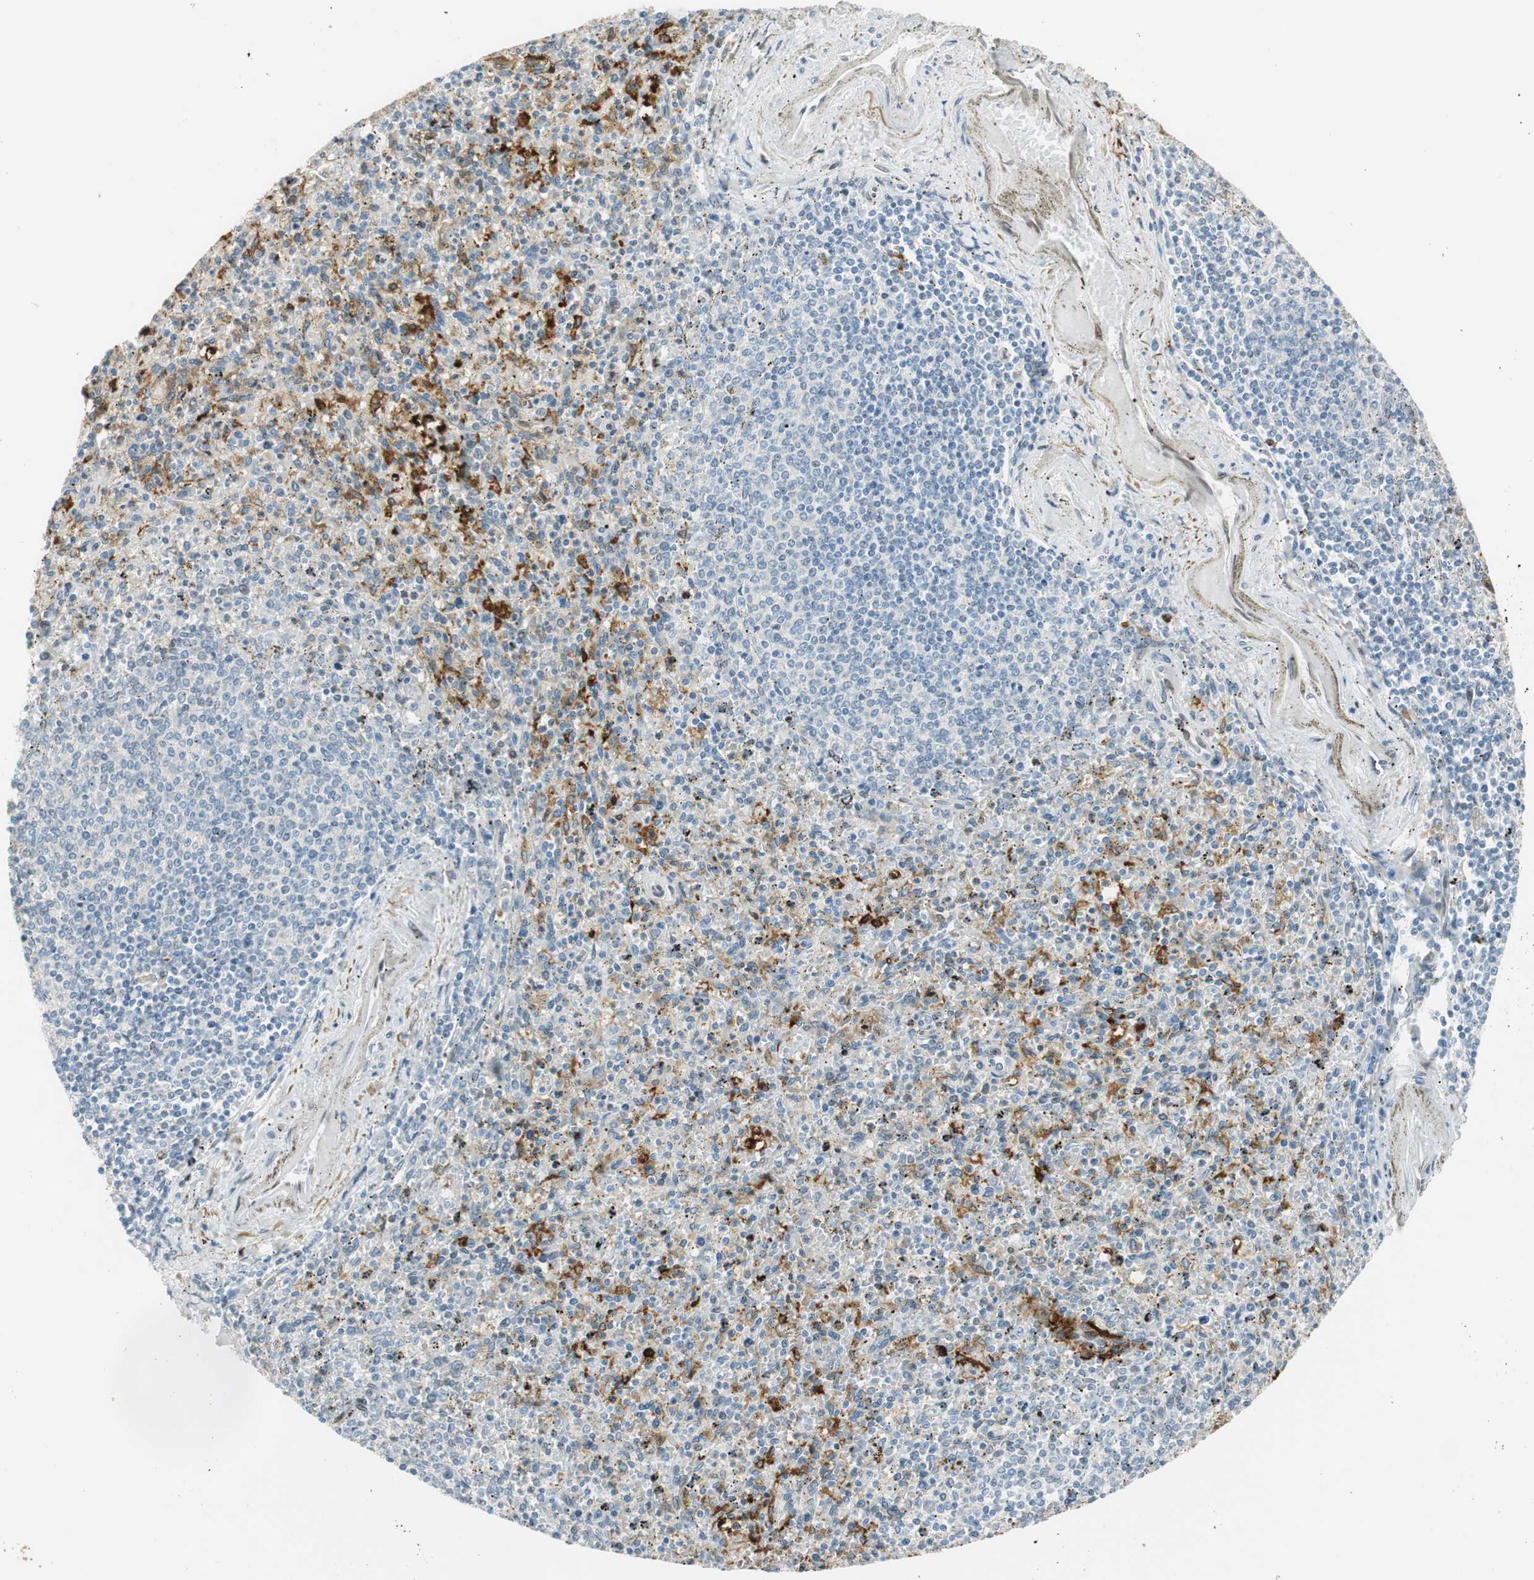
{"staining": {"intensity": "strong", "quantity": "<25%", "location": "cytoplasmic/membranous"}, "tissue": "spleen", "cell_type": "Cells in red pulp", "image_type": "normal", "snomed": [{"axis": "morphology", "description": "Normal tissue, NOS"}, {"axis": "topography", "description": "Spleen"}], "caption": "Spleen stained with a protein marker displays strong staining in cells in red pulp.", "gene": "TMEM260", "patient": {"sex": "male", "age": 72}}